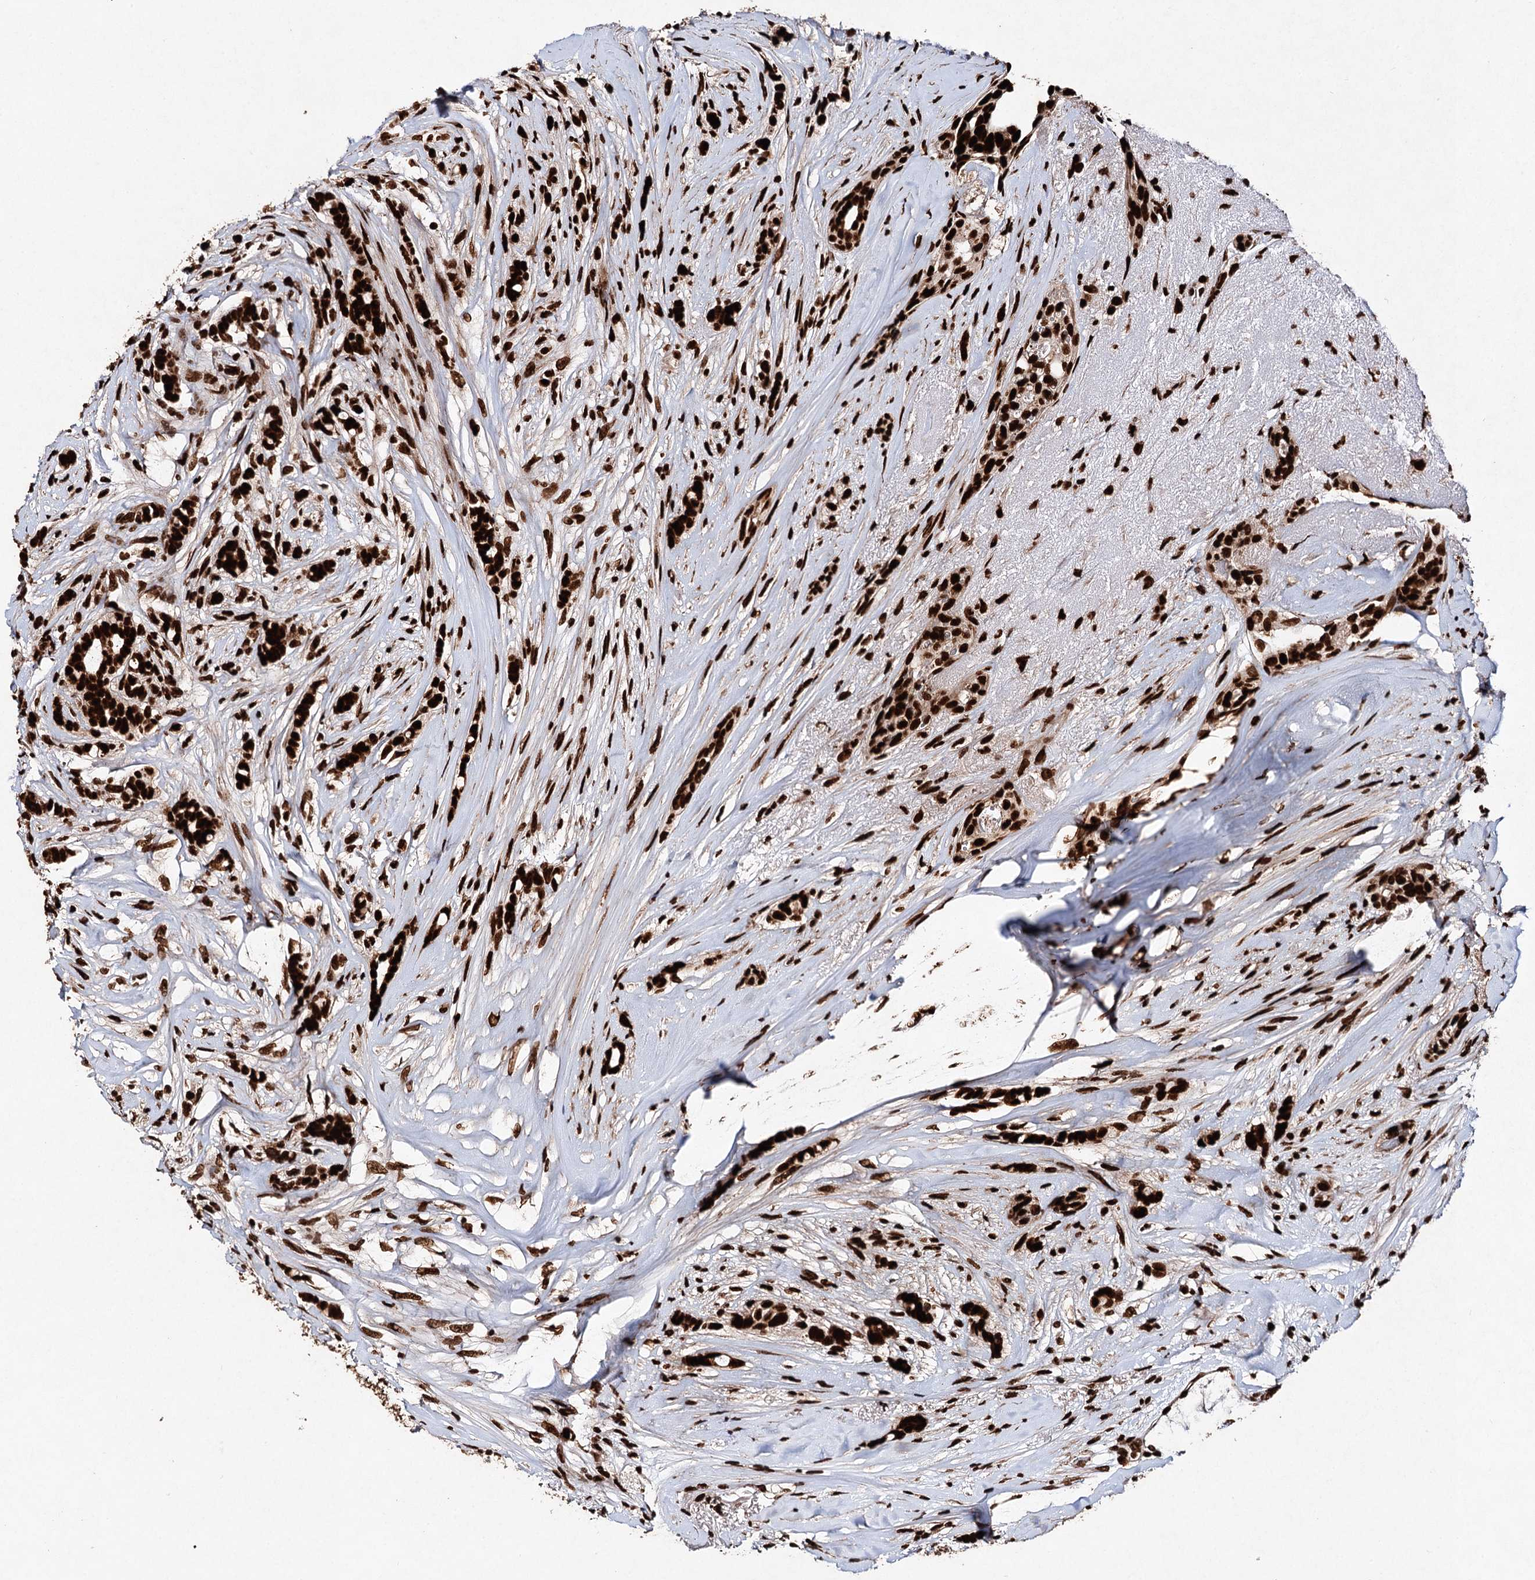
{"staining": {"intensity": "strong", "quantity": ">75%", "location": "nuclear"}, "tissue": "breast cancer", "cell_type": "Tumor cells", "image_type": "cancer", "snomed": [{"axis": "morphology", "description": "Lobular carcinoma"}, {"axis": "topography", "description": "Breast"}], "caption": "Breast cancer (lobular carcinoma) was stained to show a protein in brown. There is high levels of strong nuclear positivity in approximately >75% of tumor cells.", "gene": "MATR3", "patient": {"sex": "female", "age": 51}}